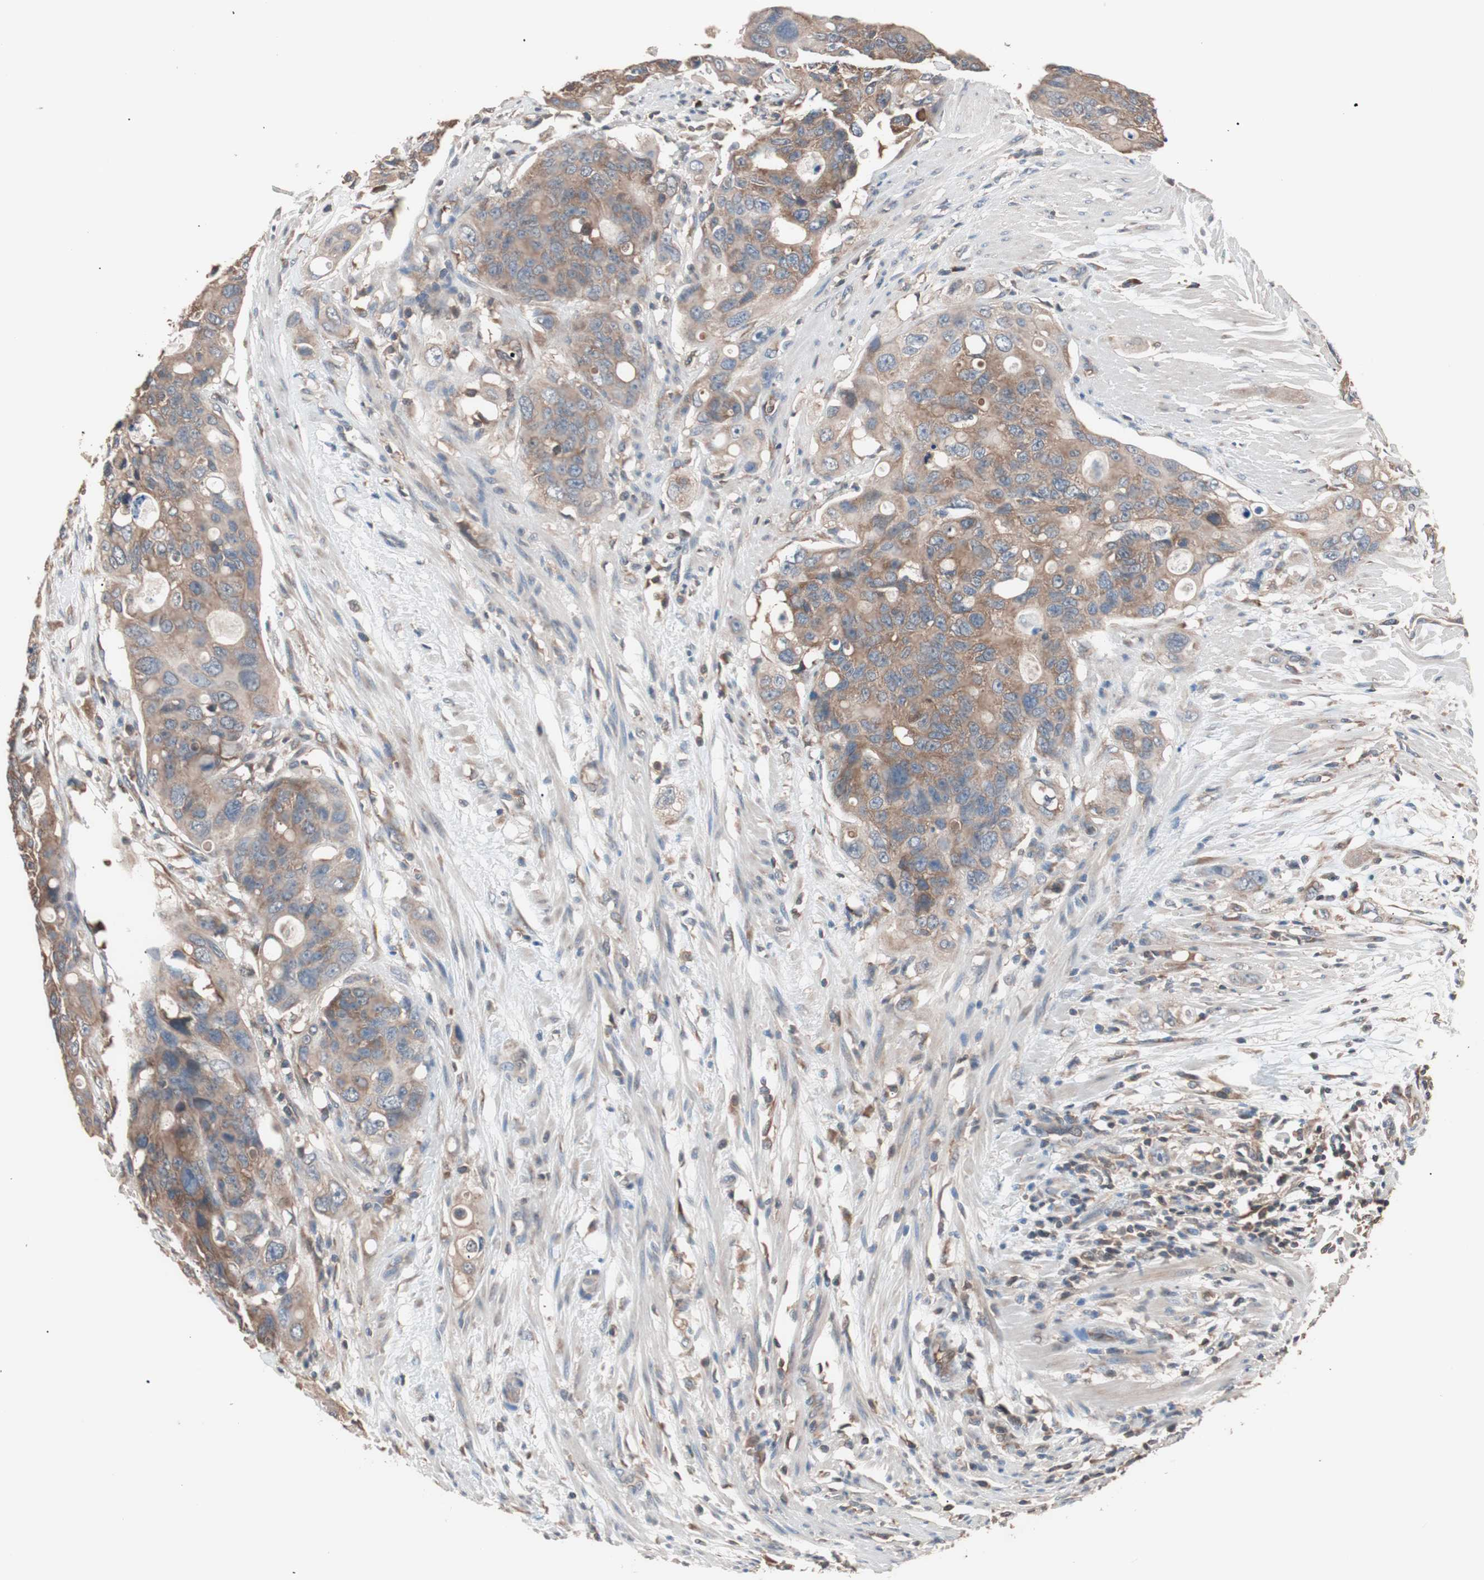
{"staining": {"intensity": "moderate", "quantity": ">75%", "location": "cytoplasmic/membranous"}, "tissue": "colorectal cancer", "cell_type": "Tumor cells", "image_type": "cancer", "snomed": [{"axis": "morphology", "description": "Adenocarcinoma, NOS"}, {"axis": "topography", "description": "Colon"}], "caption": "An immunohistochemistry histopathology image of neoplastic tissue is shown. Protein staining in brown labels moderate cytoplasmic/membranous positivity in colorectal cancer within tumor cells. Nuclei are stained in blue.", "gene": "GLYCTK", "patient": {"sex": "female", "age": 57}}